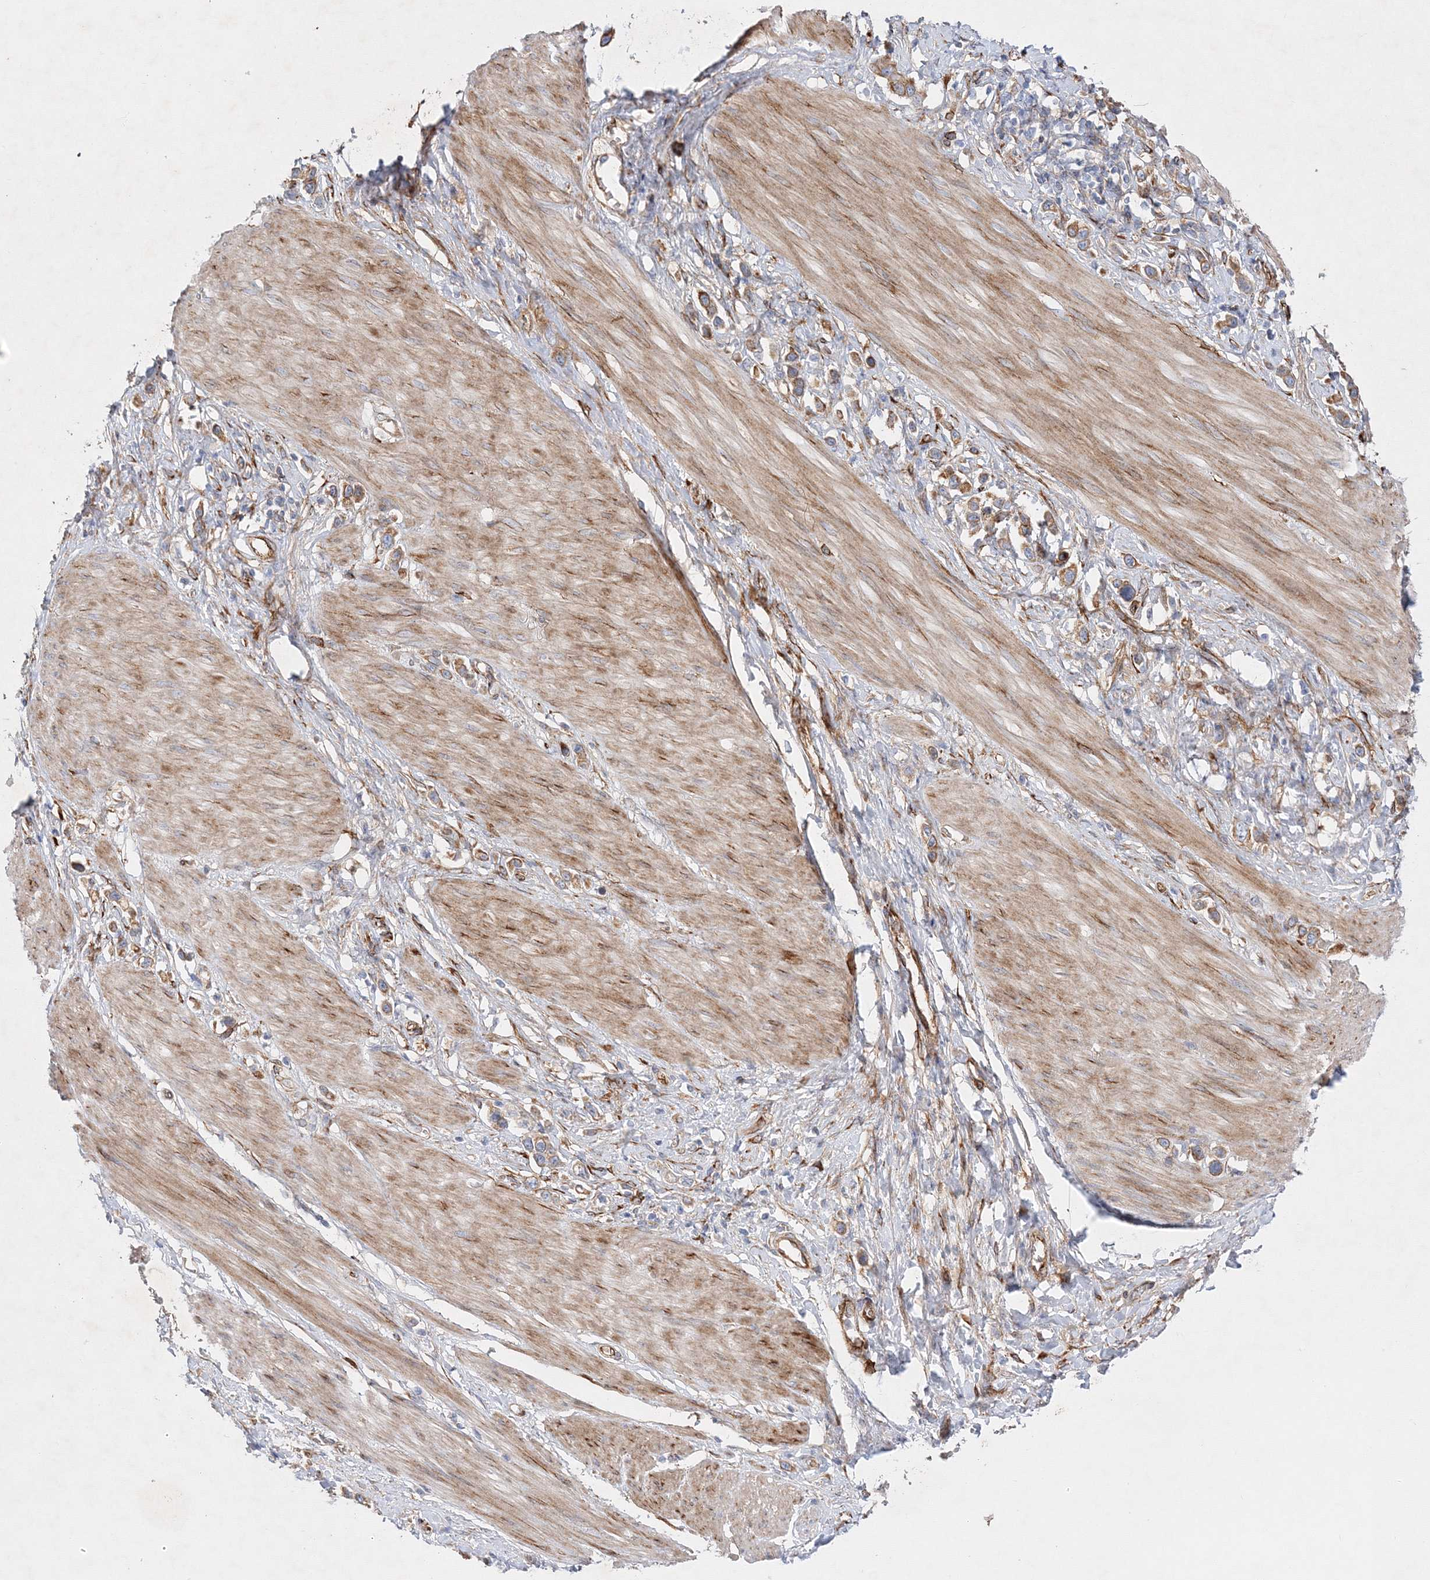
{"staining": {"intensity": "moderate", "quantity": ">75%", "location": "cytoplasmic/membranous"}, "tissue": "stomach cancer", "cell_type": "Tumor cells", "image_type": "cancer", "snomed": [{"axis": "morphology", "description": "Adenocarcinoma, NOS"}, {"axis": "topography", "description": "Stomach"}], "caption": "About >75% of tumor cells in human stomach adenocarcinoma demonstrate moderate cytoplasmic/membranous protein positivity as visualized by brown immunohistochemical staining.", "gene": "ZFYVE16", "patient": {"sex": "female", "age": 65}}